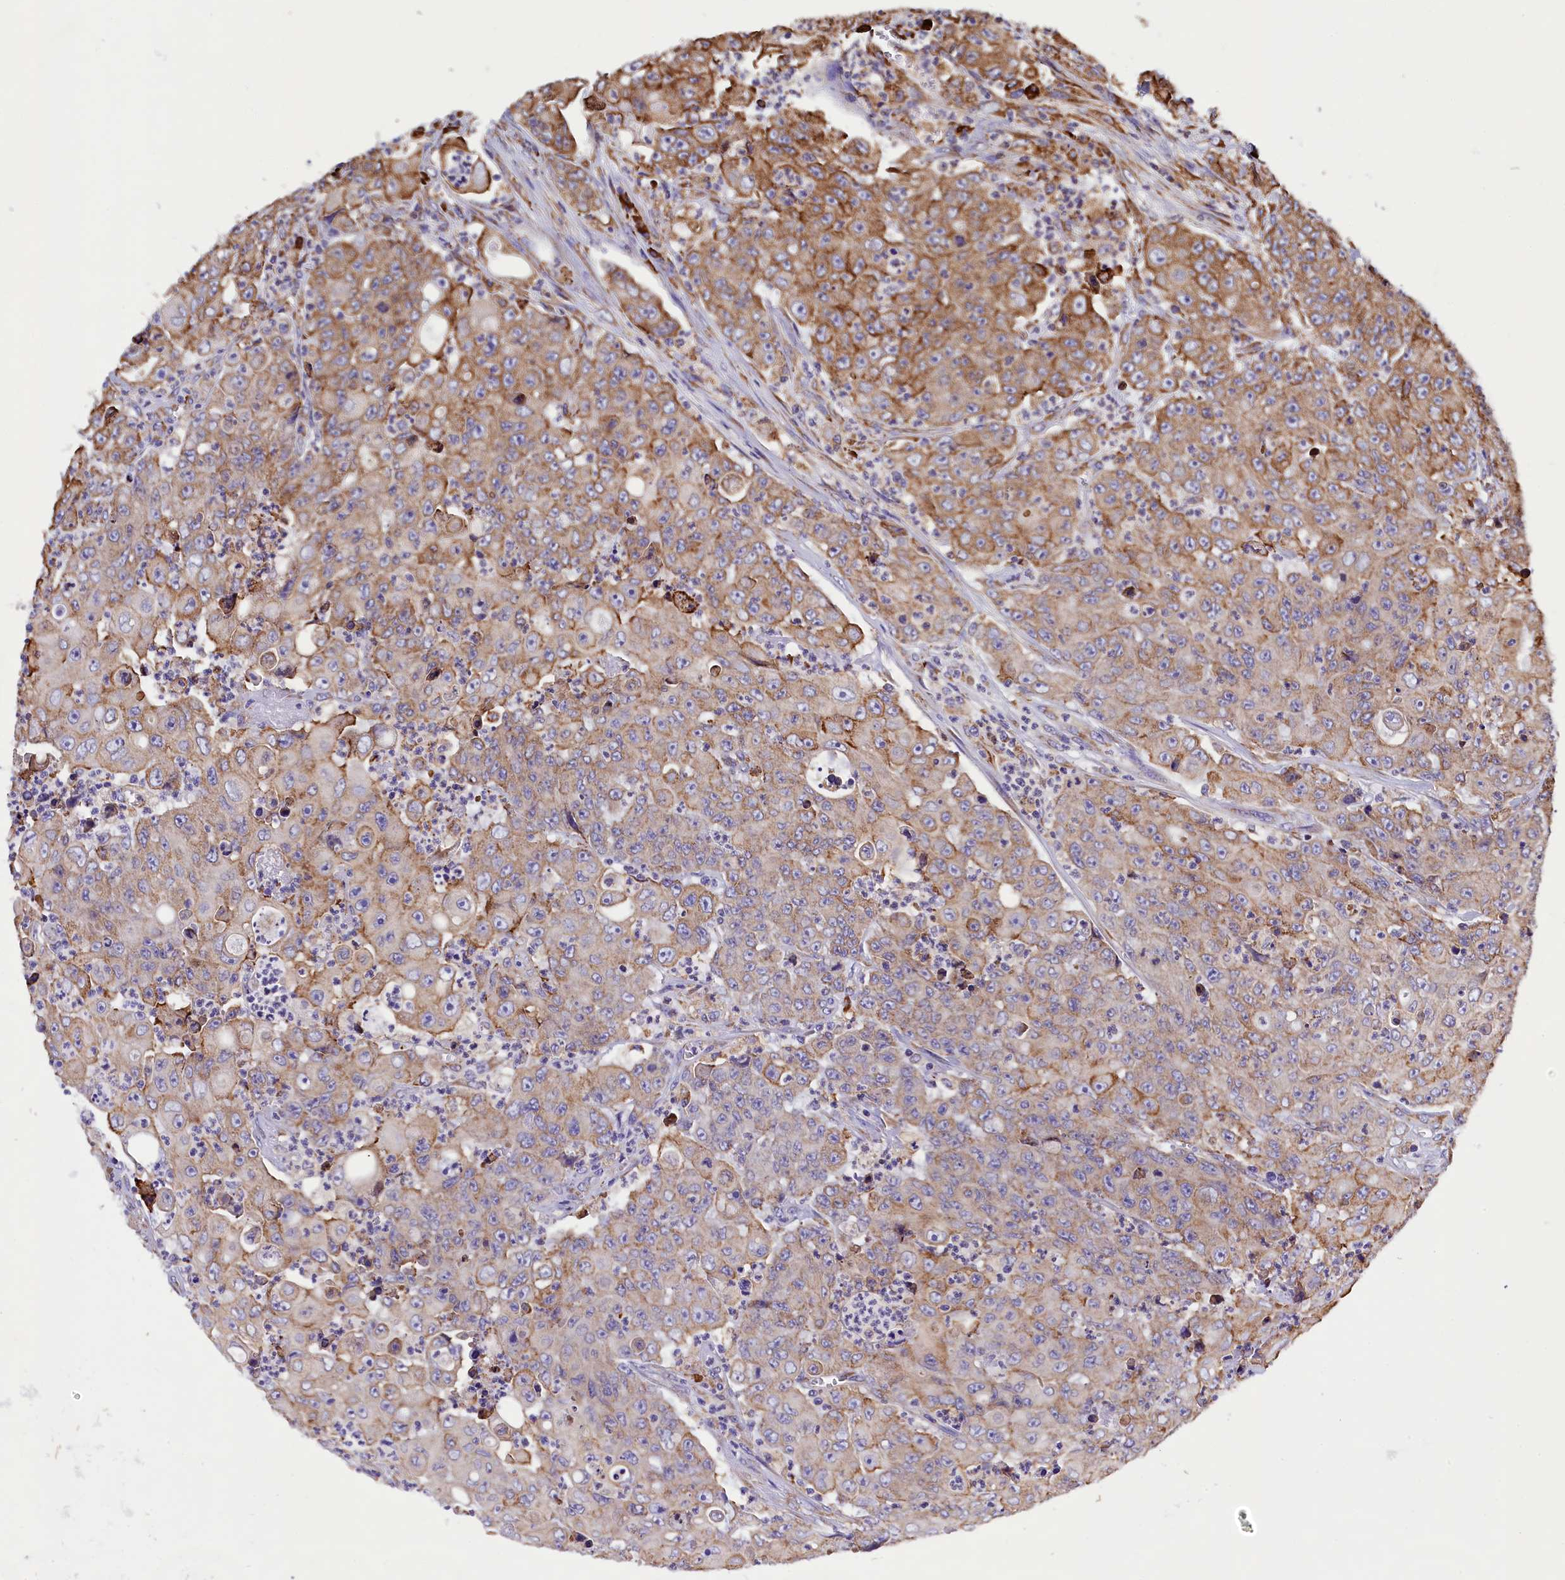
{"staining": {"intensity": "moderate", "quantity": "<25%", "location": "cytoplasmic/membranous"}, "tissue": "colorectal cancer", "cell_type": "Tumor cells", "image_type": "cancer", "snomed": [{"axis": "morphology", "description": "Adenocarcinoma, NOS"}, {"axis": "topography", "description": "Colon"}], "caption": "There is low levels of moderate cytoplasmic/membranous positivity in tumor cells of colorectal adenocarcinoma, as demonstrated by immunohistochemical staining (brown color).", "gene": "CAPS2", "patient": {"sex": "male", "age": 51}}